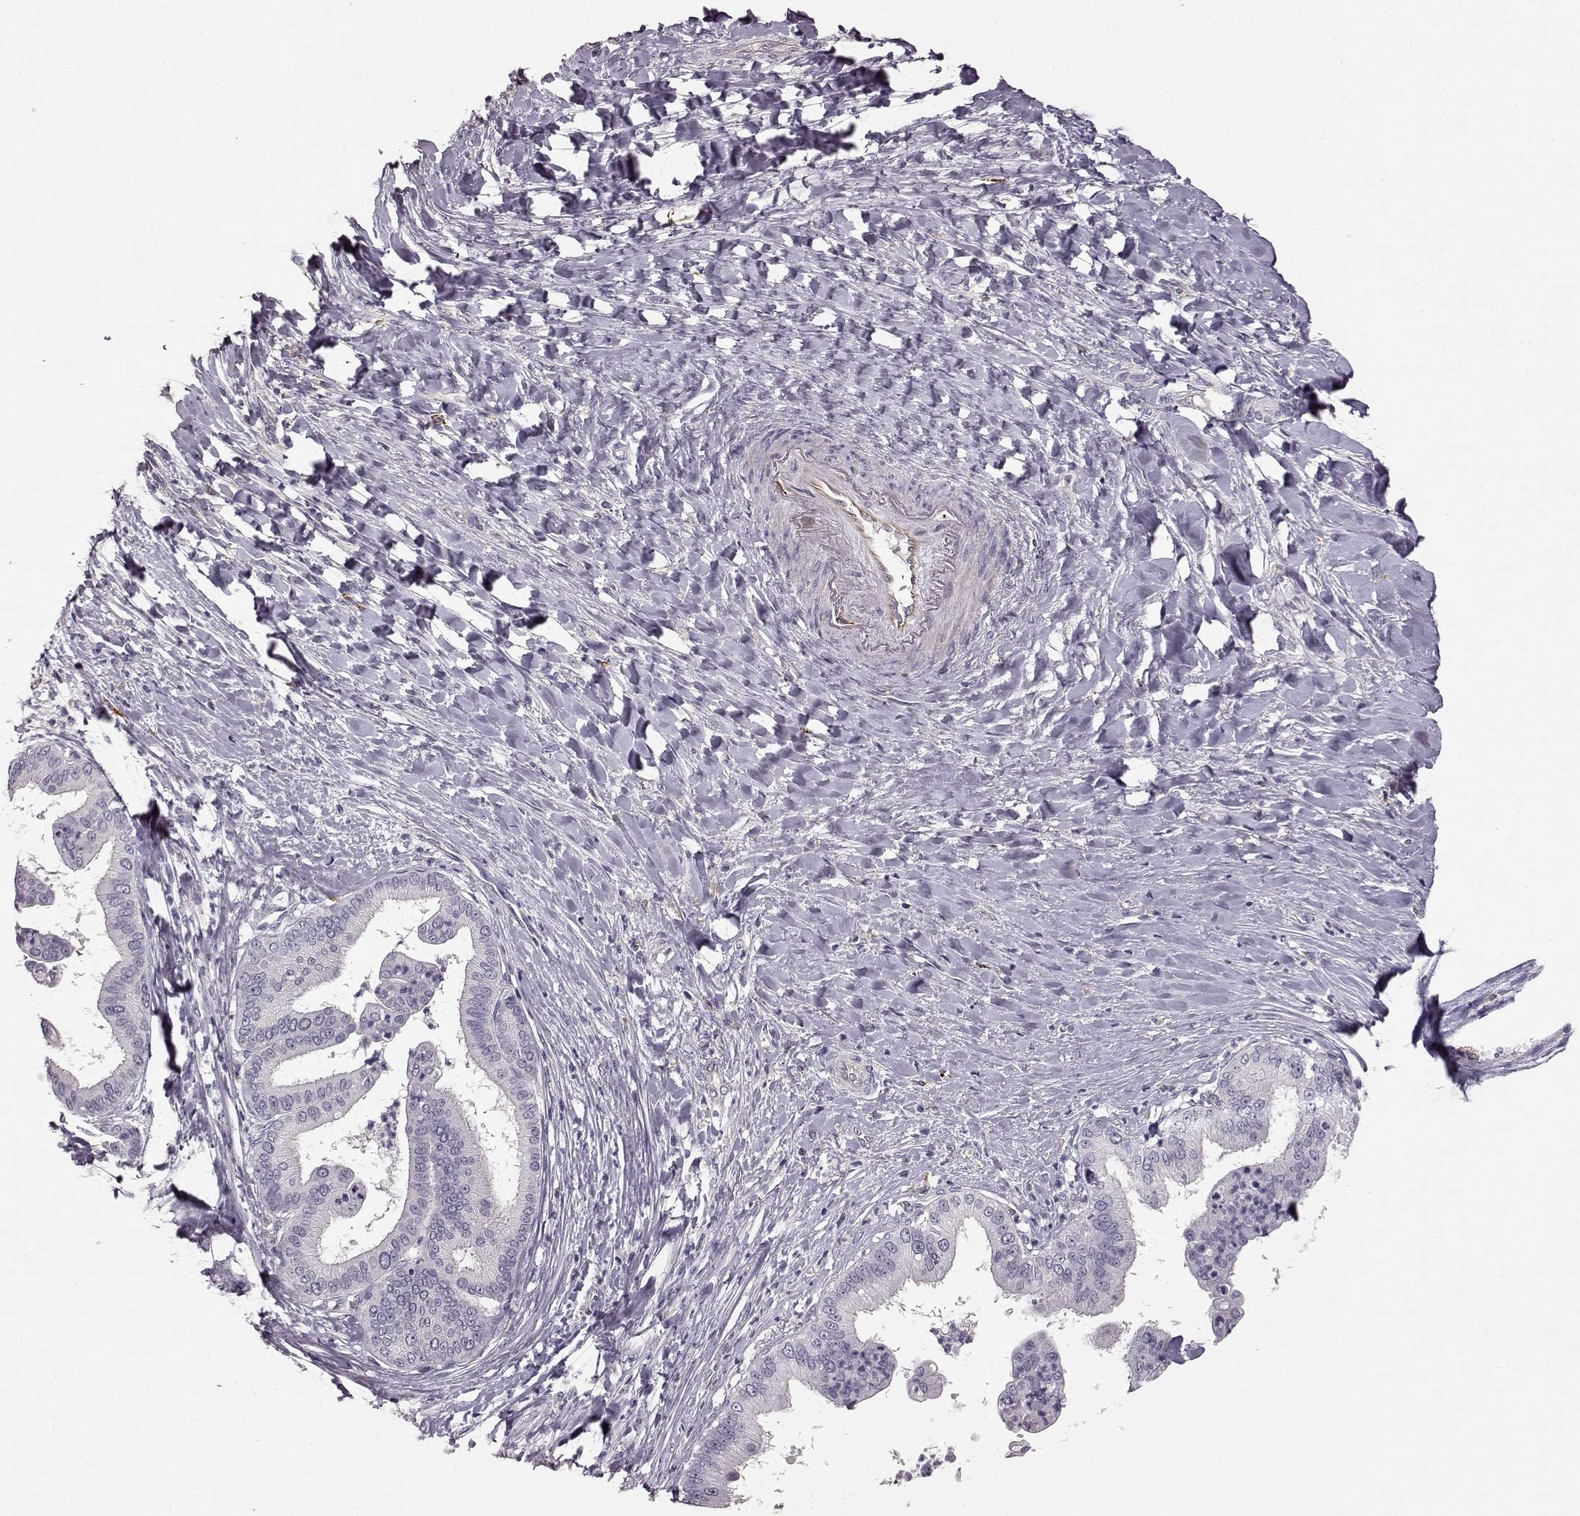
{"staining": {"intensity": "negative", "quantity": "none", "location": "none"}, "tissue": "liver cancer", "cell_type": "Tumor cells", "image_type": "cancer", "snomed": [{"axis": "morphology", "description": "Cholangiocarcinoma"}, {"axis": "topography", "description": "Liver"}], "caption": "This image is of liver cancer stained with immunohistochemistry to label a protein in brown with the nuclei are counter-stained blue. There is no positivity in tumor cells. (IHC, brightfield microscopy, high magnification).", "gene": "CCNF", "patient": {"sex": "female", "age": 54}}